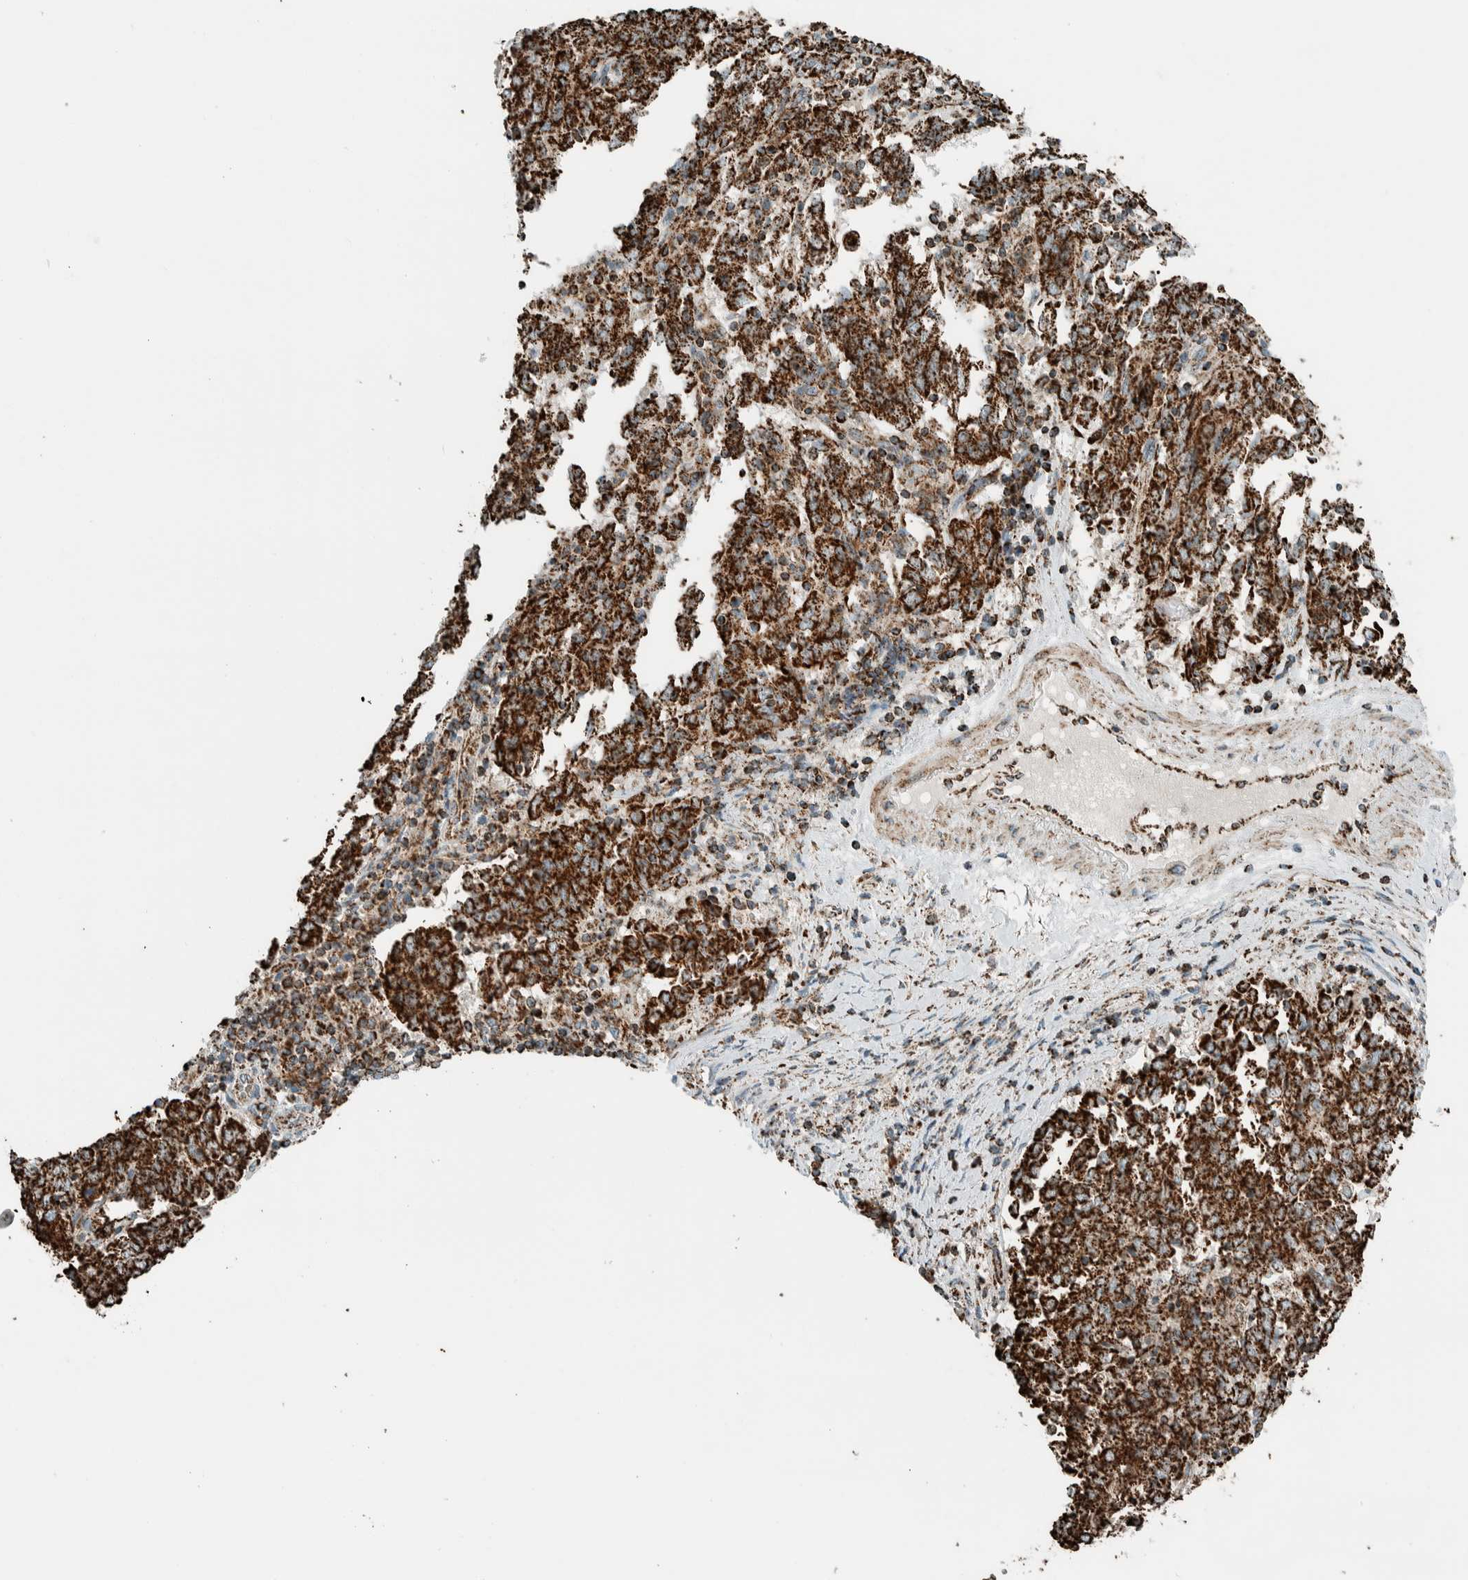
{"staining": {"intensity": "strong", "quantity": ">75%", "location": "cytoplasmic/membranous"}, "tissue": "endometrial cancer", "cell_type": "Tumor cells", "image_type": "cancer", "snomed": [{"axis": "morphology", "description": "Adenocarcinoma, NOS"}, {"axis": "topography", "description": "Endometrium"}], "caption": "Endometrial adenocarcinoma was stained to show a protein in brown. There is high levels of strong cytoplasmic/membranous staining in about >75% of tumor cells.", "gene": "ZNF454", "patient": {"sex": "female", "age": 80}}